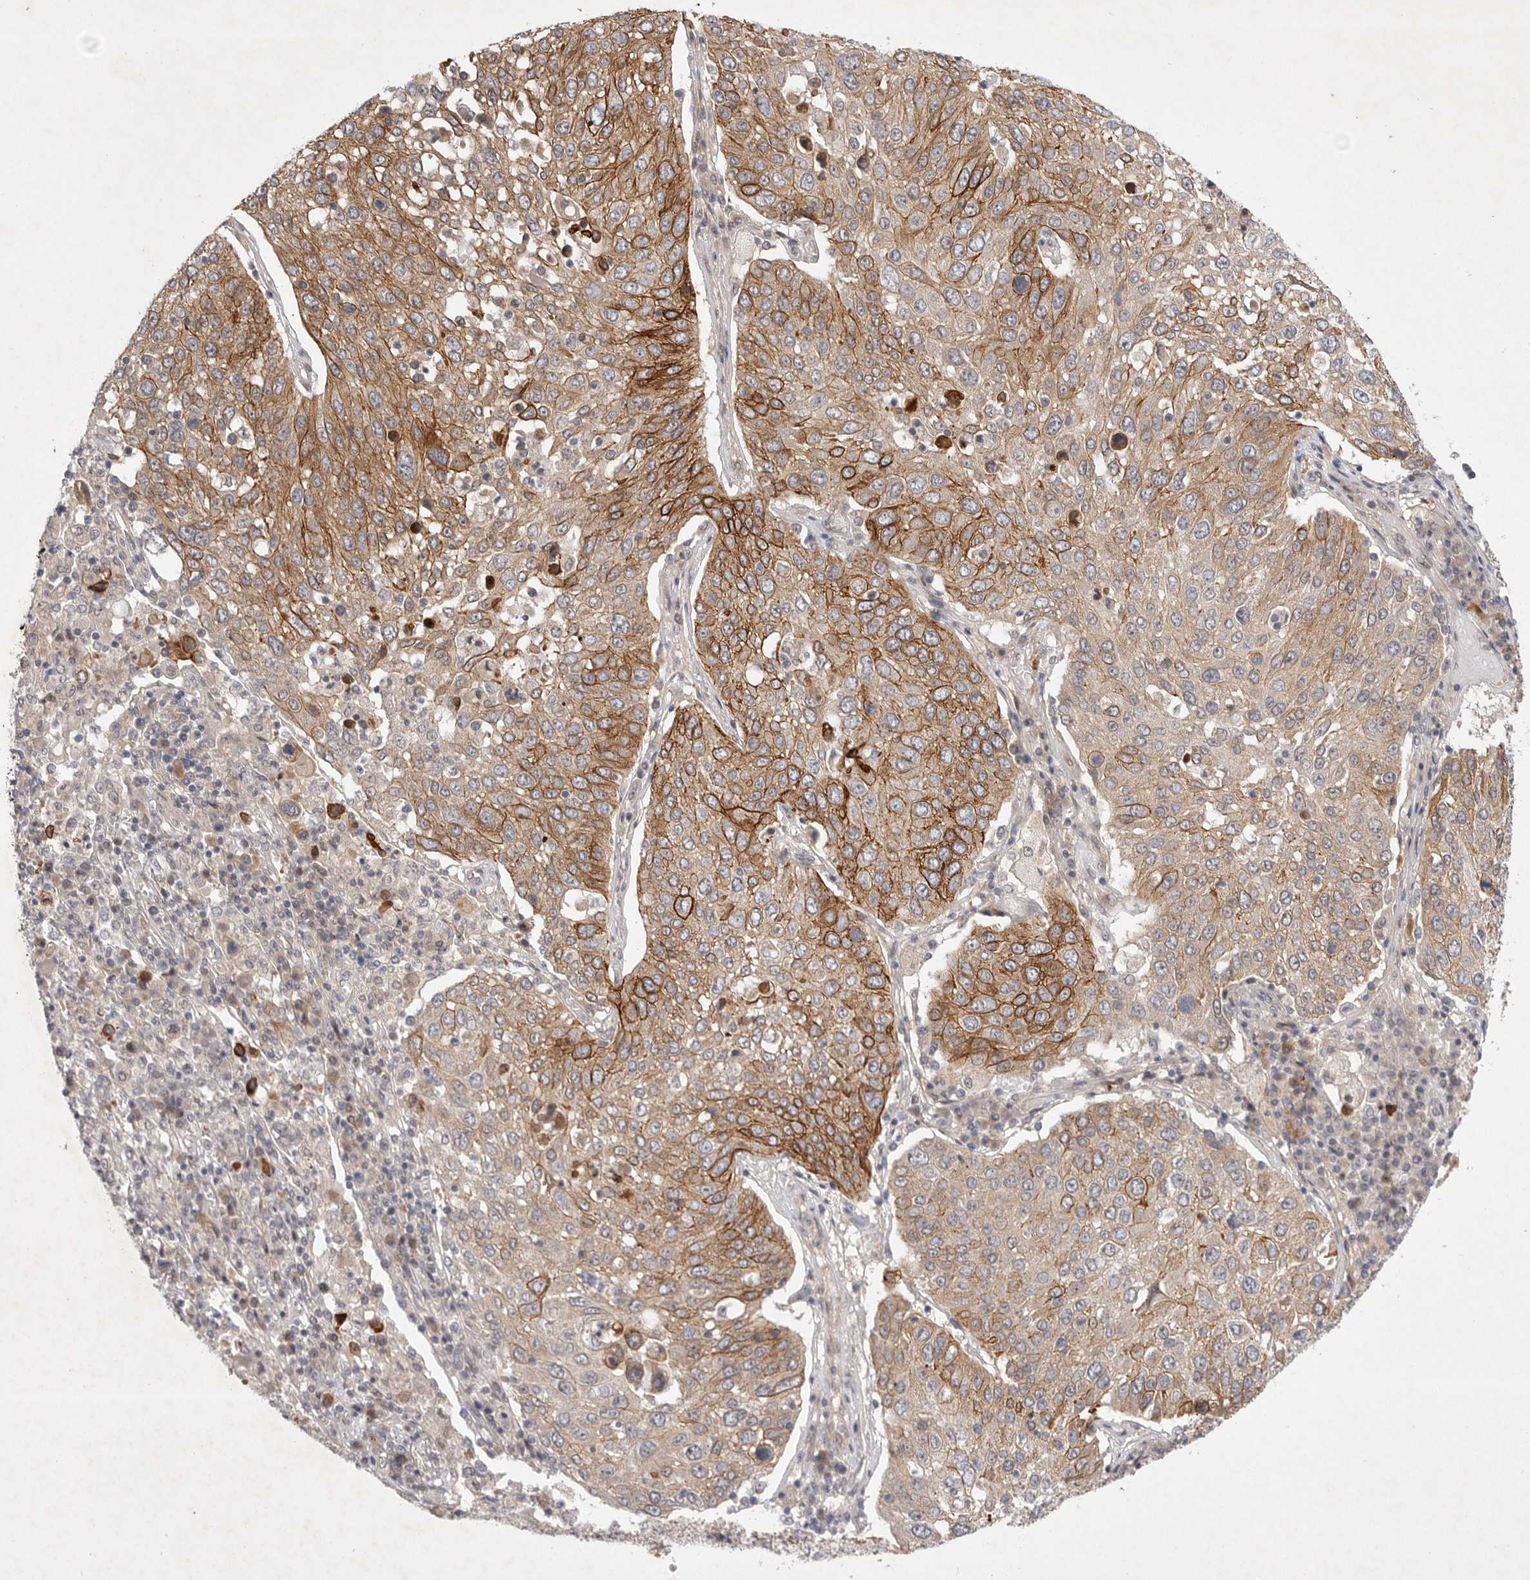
{"staining": {"intensity": "moderate", "quantity": ">75%", "location": "cytoplasmic/membranous"}, "tissue": "lung cancer", "cell_type": "Tumor cells", "image_type": "cancer", "snomed": [{"axis": "morphology", "description": "Squamous cell carcinoma, NOS"}, {"axis": "topography", "description": "Lung"}], "caption": "This is an image of immunohistochemistry (IHC) staining of lung squamous cell carcinoma, which shows moderate staining in the cytoplasmic/membranous of tumor cells.", "gene": "PTPDC1", "patient": {"sex": "male", "age": 65}}